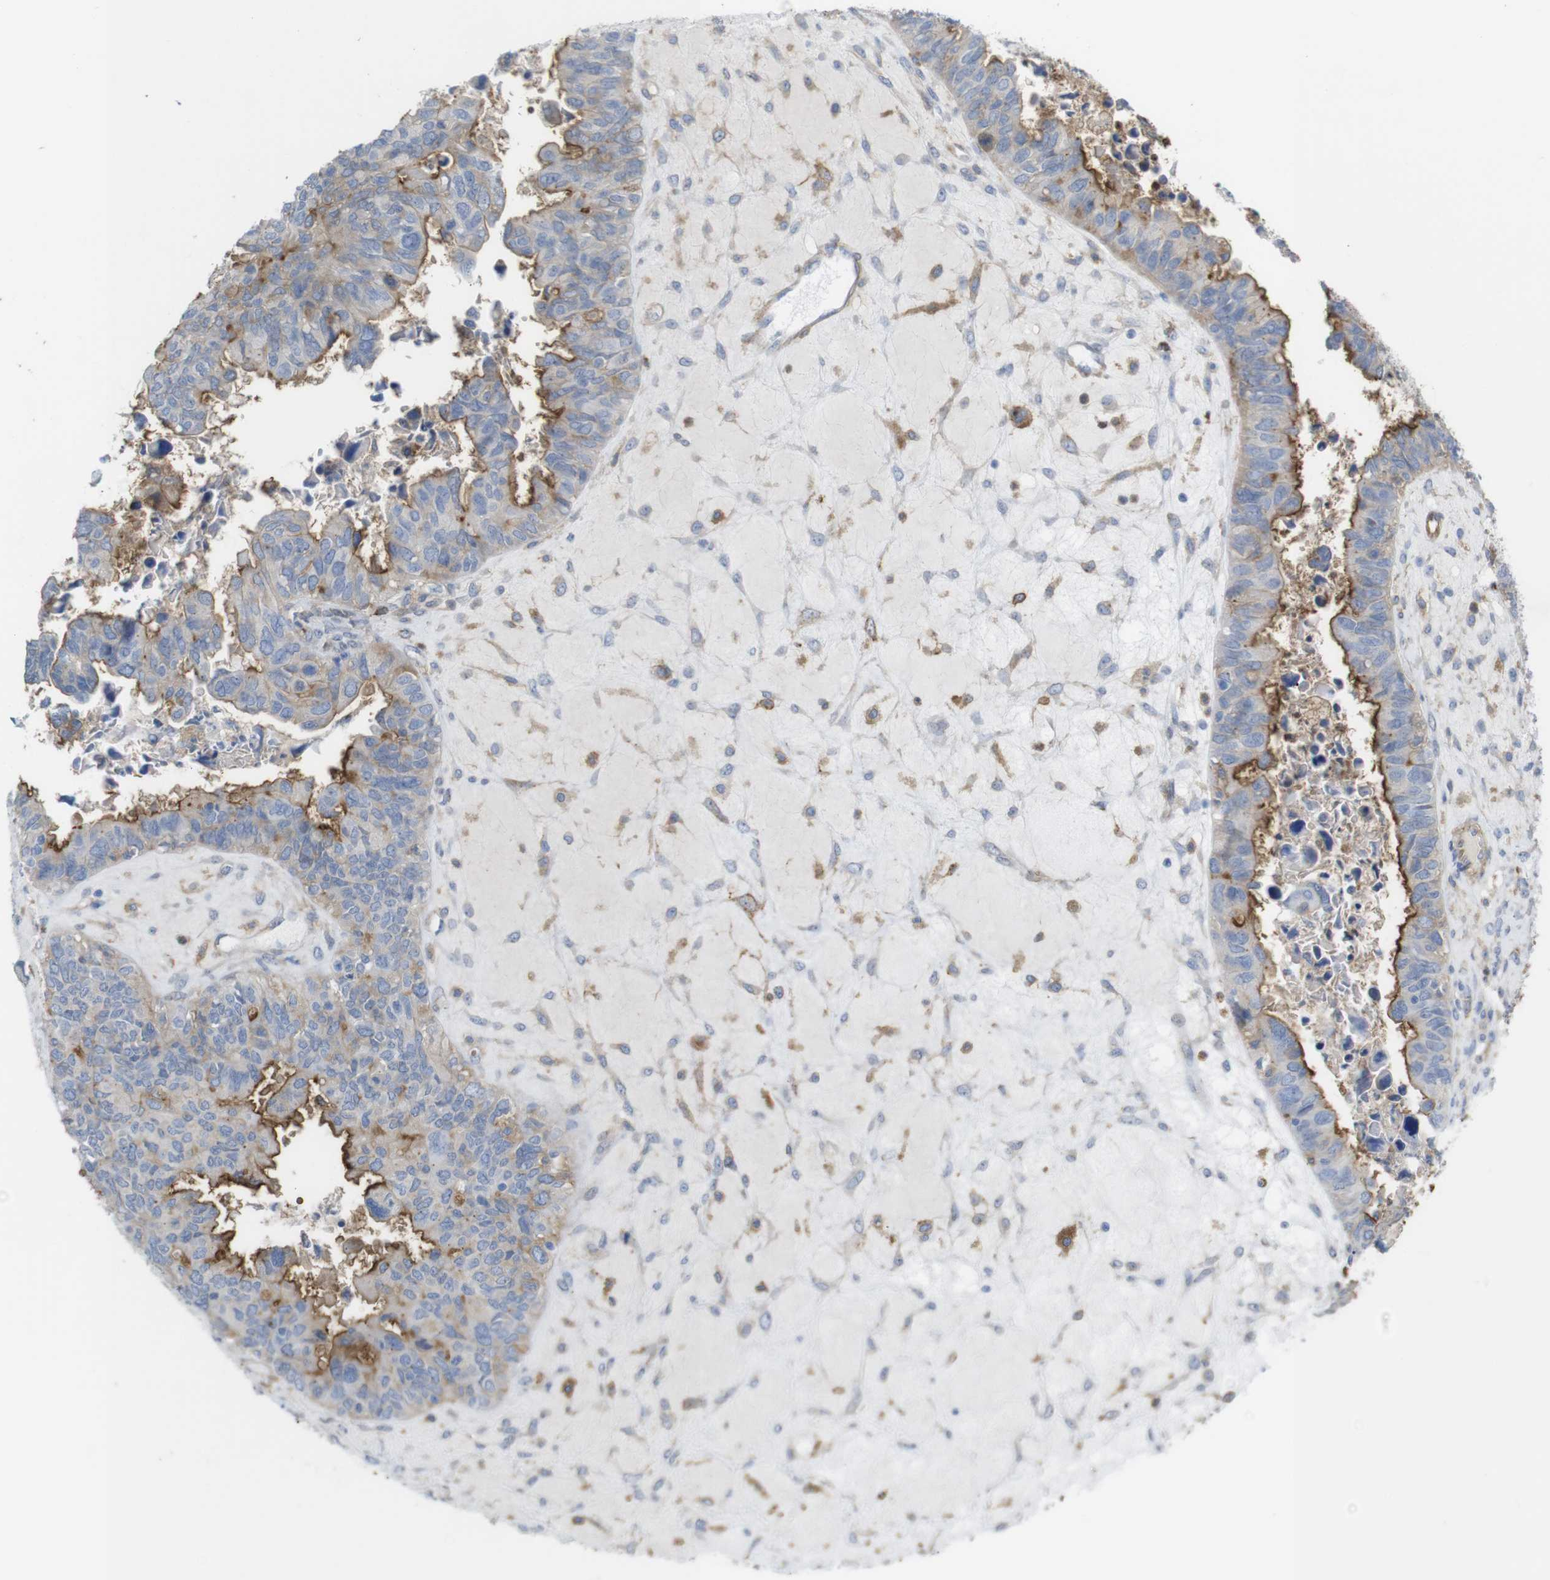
{"staining": {"intensity": "moderate", "quantity": "25%-75%", "location": "cytoplasmic/membranous"}, "tissue": "ovarian cancer", "cell_type": "Tumor cells", "image_type": "cancer", "snomed": [{"axis": "morphology", "description": "Cystadenocarcinoma, serous, NOS"}, {"axis": "topography", "description": "Ovary"}], "caption": "Protein analysis of ovarian serous cystadenocarcinoma tissue shows moderate cytoplasmic/membranous staining in about 25%-75% of tumor cells. Immunohistochemistry (ihc) stains the protein of interest in brown and the nuclei are stained blue.", "gene": "CYBRD1", "patient": {"sex": "female", "age": 79}}